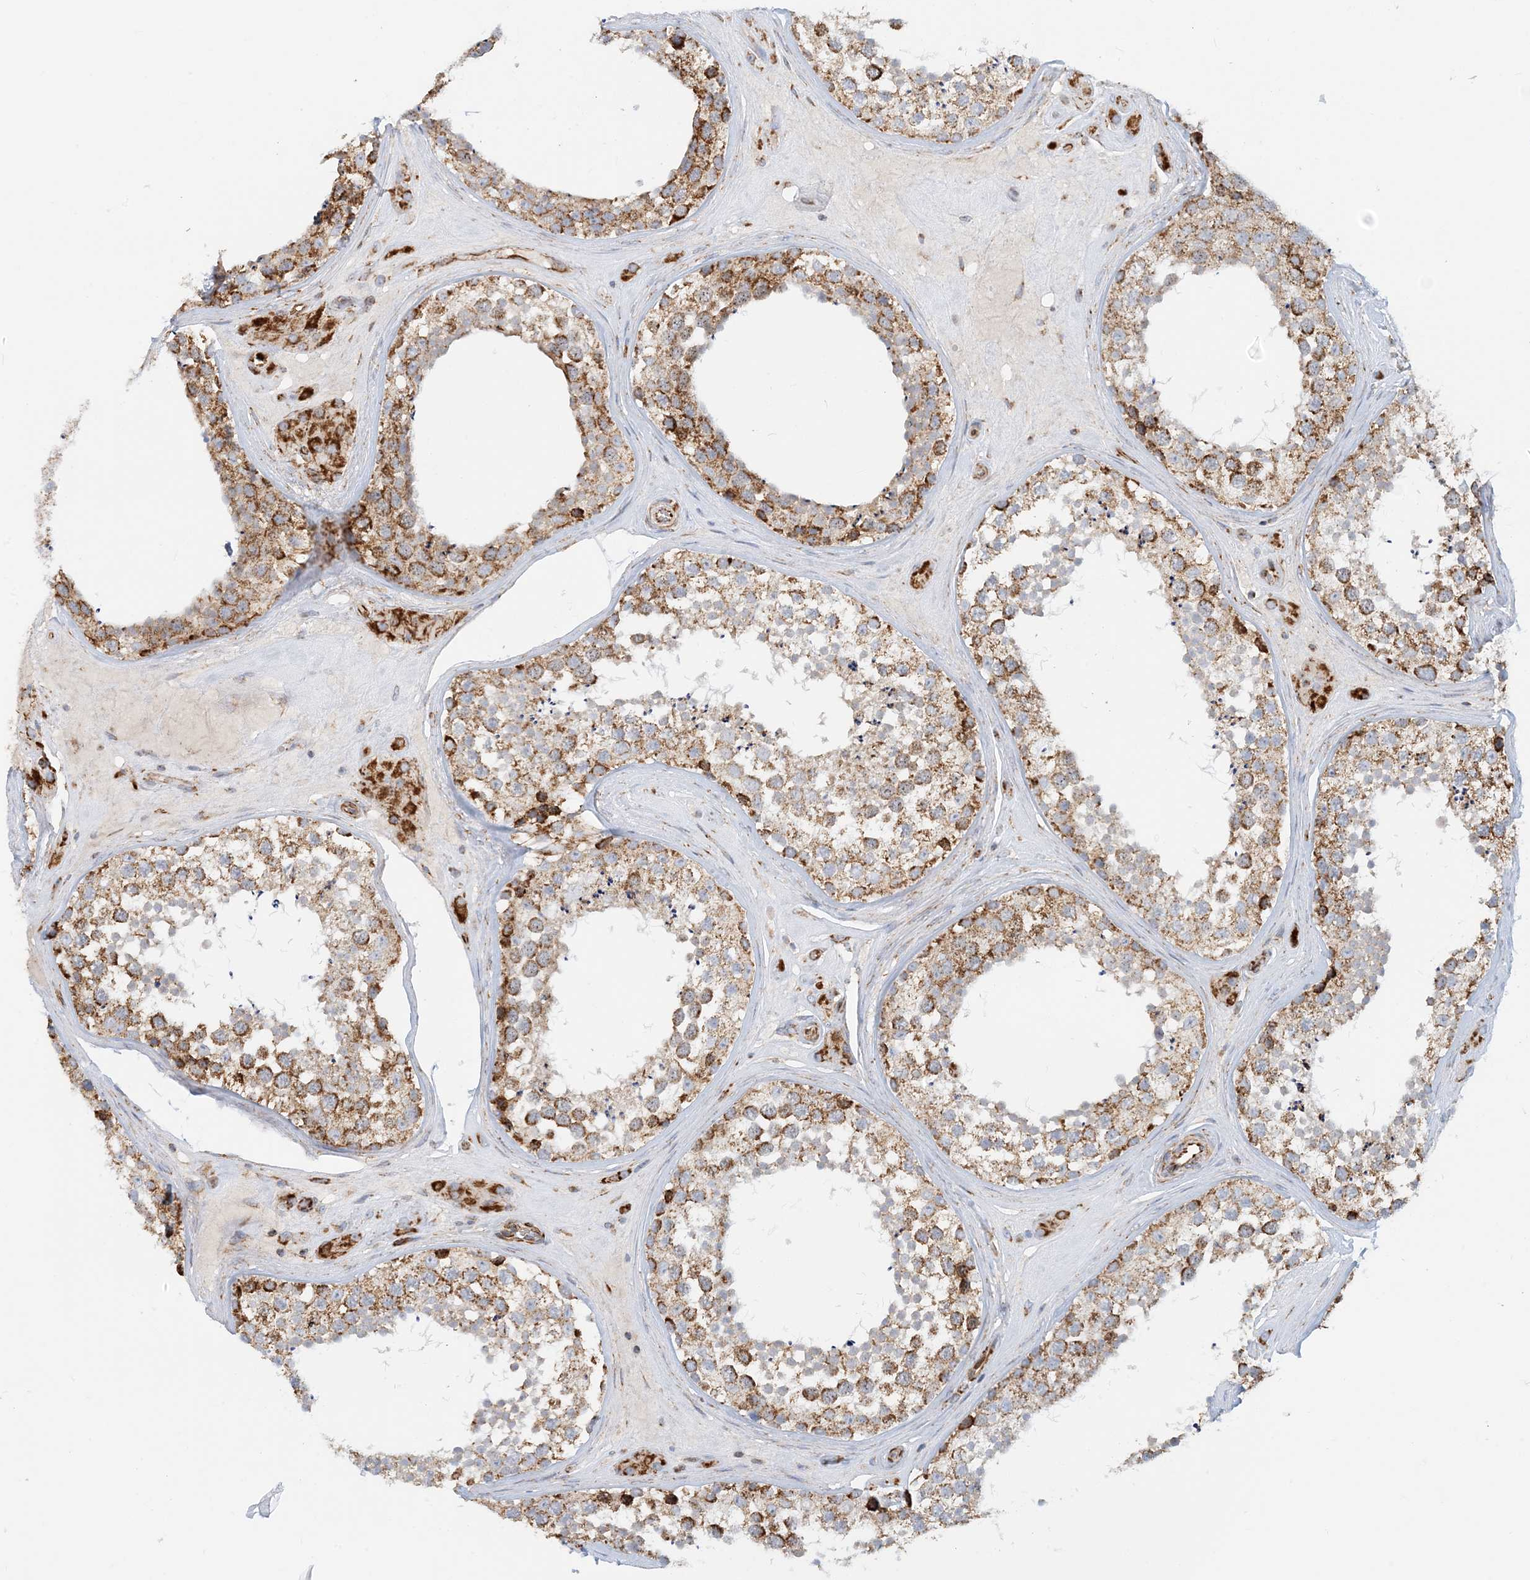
{"staining": {"intensity": "moderate", "quantity": ">75%", "location": "cytoplasmic/membranous"}, "tissue": "testis", "cell_type": "Cells in seminiferous ducts", "image_type": "normal", "snomed": [{"axis": "morphology", "description": "Normal tissue, NOS"}, {"axis": "topography", "description": "Testis"}], "caption": "This histopathology image displays IHC staining of unremarkable human testis, with medium moderate cytoplasmic/membranous positivity in approximately >75% of cells in seminiferous ducts.", "gene": "COA3", "patient": {"sex": "male", "age": 46}}